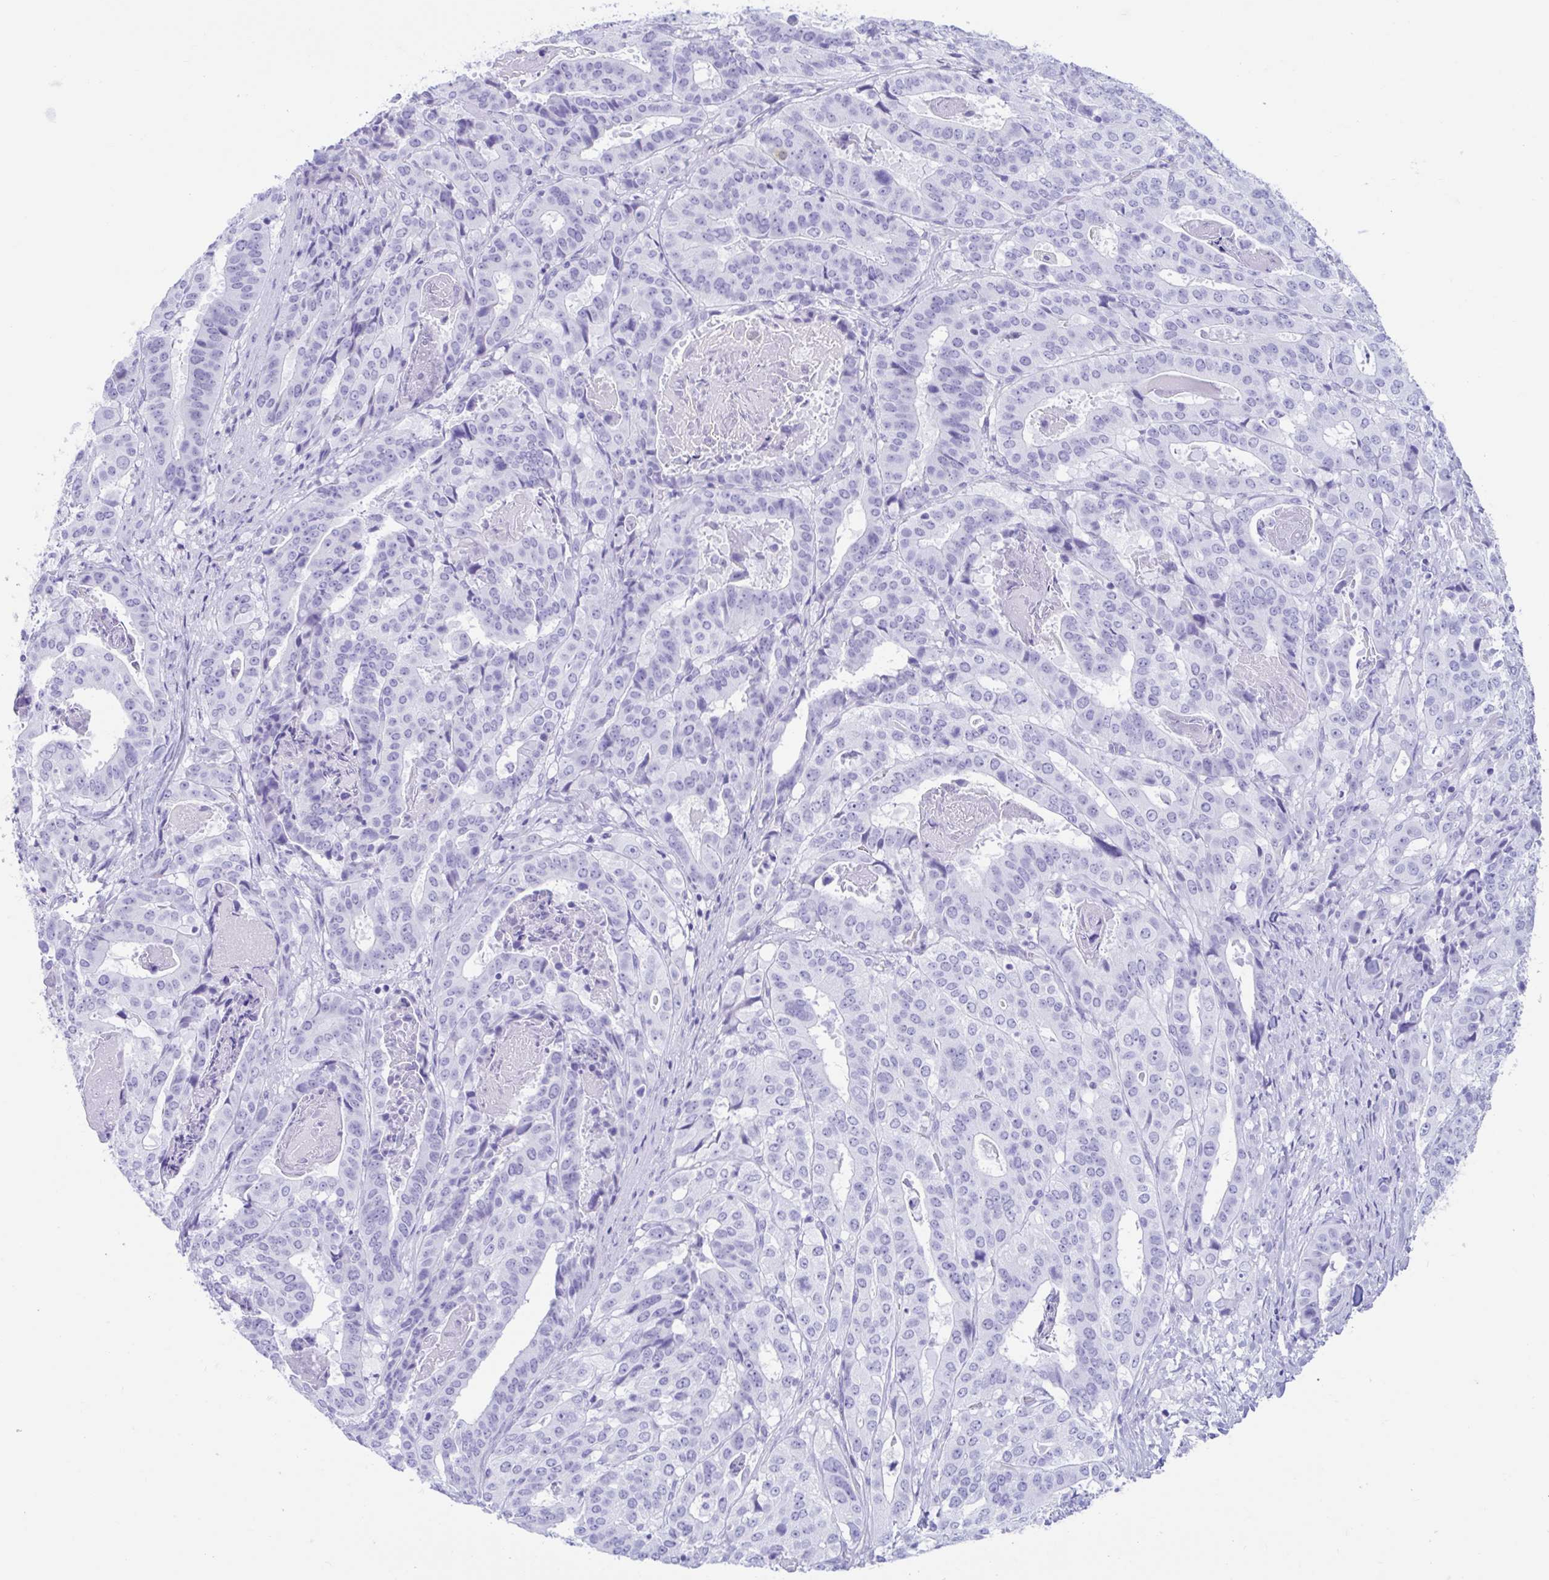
{"staining": {"intensity": "negative", "quantity": "none", "location": "none"}, "tissue": "stomach cancer", "cell_type": "Tumor cells", "image_type": "cancer", "snomed": [{"axis": "morphology", "description": "Adenocarcinoma, NOS"}, {"axis": "topography", "description": "Stomach"}], "caption": "Human stomach adenocarcinoma stained for a protein using immunohistochemistry reveals no expression in tumor cells.", "gene": "TMEM35A", "patient": {"sex": "male", "age": 48}}